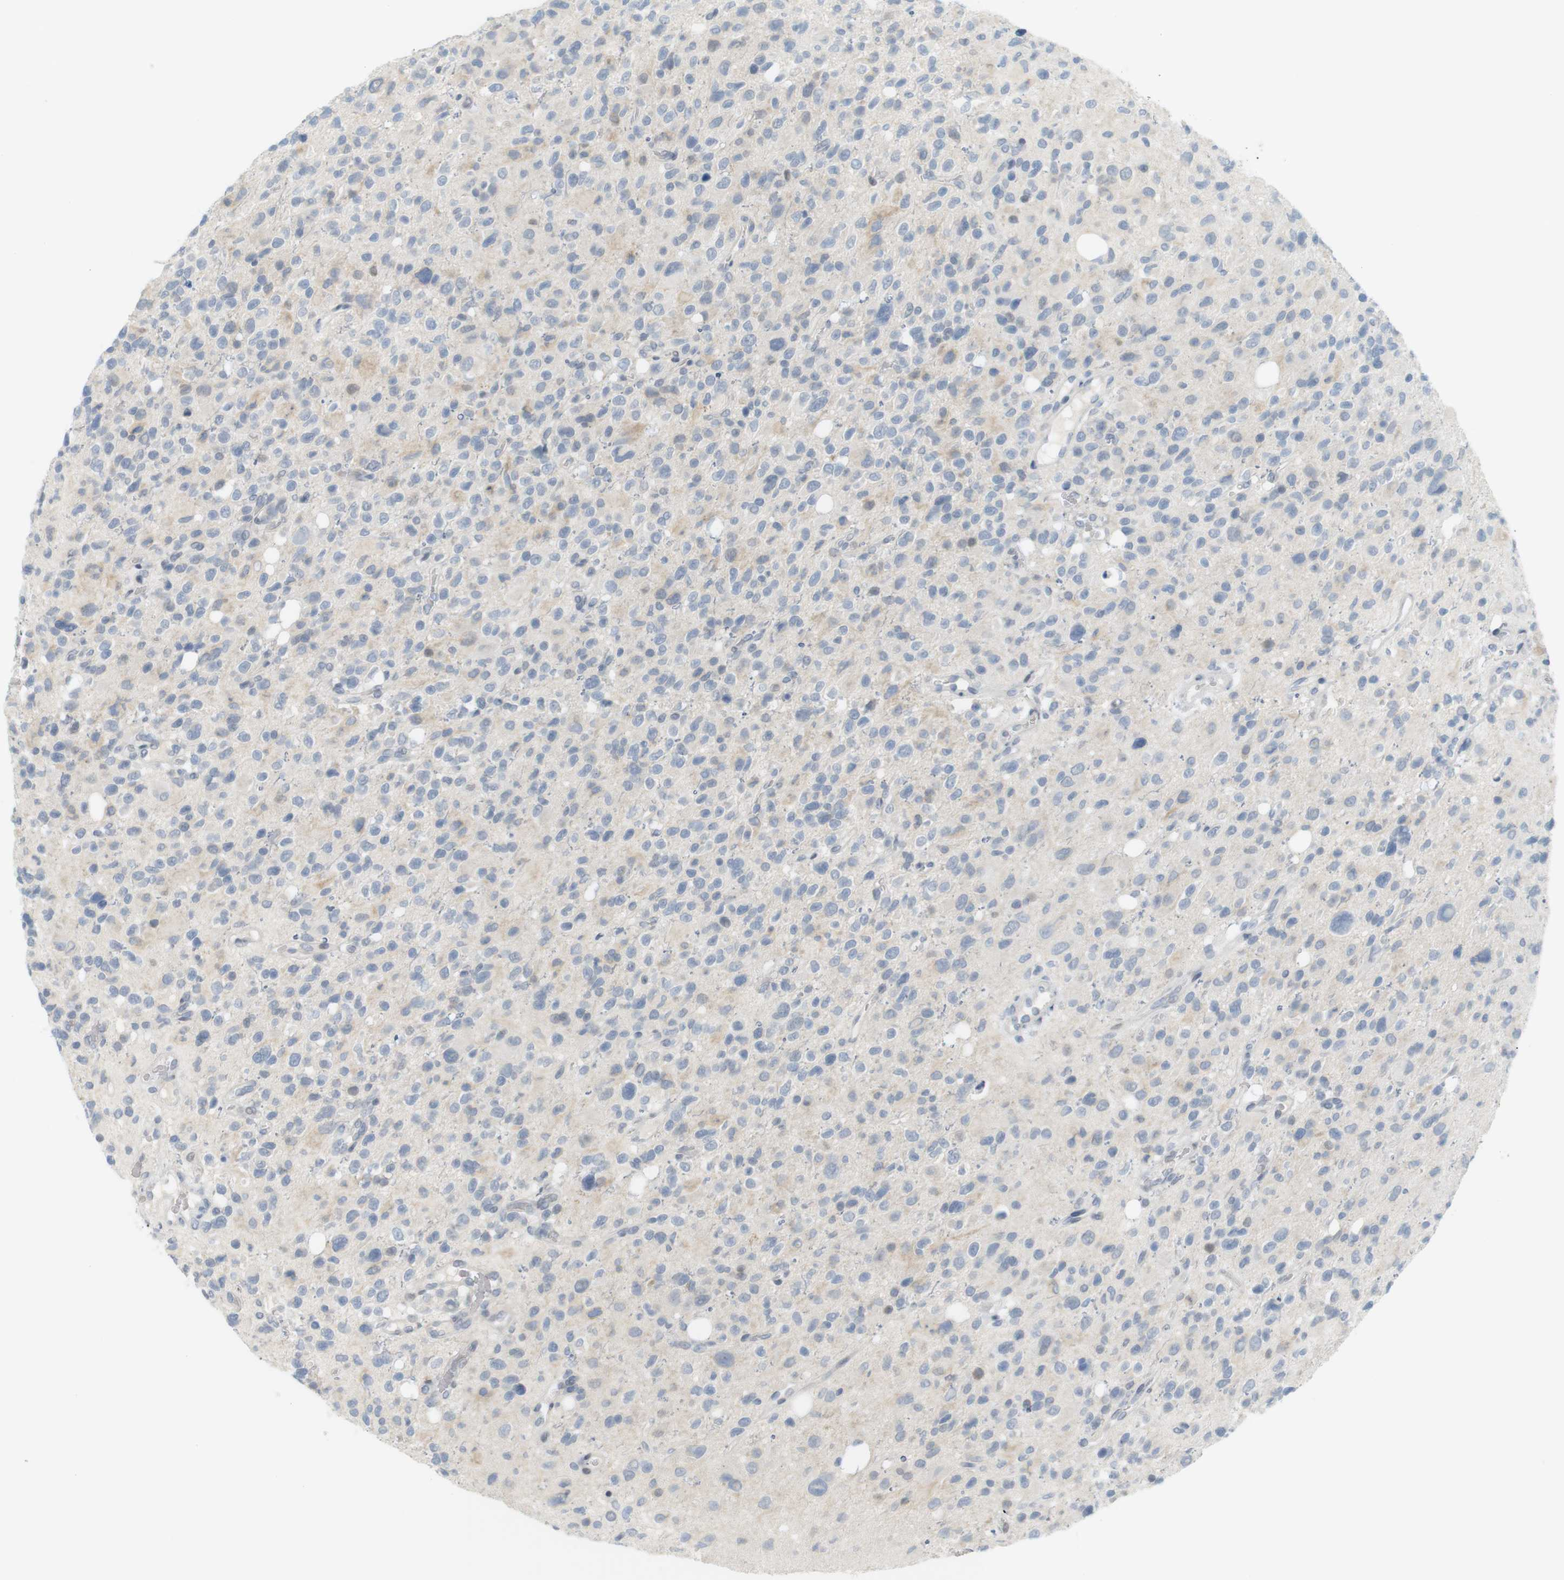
{"staining": {"intensity": "weak", "quantity": "<25%", "location": "nuclear"}, "tissue": "glioma", "cell_type": "Tumor cells", "image_type": "cancer", "snomed": [{"axis": "morphology", "description": "Glioma, malignant, High grade"}, {"axis": "topography", "description": "Brain"}], "caption": "Glioma stained for a protein using immunohistochemistry demonstrates no staining tumor cells.", "gene": "DMC1", "patient": {"sex": "male", "age": 48}}